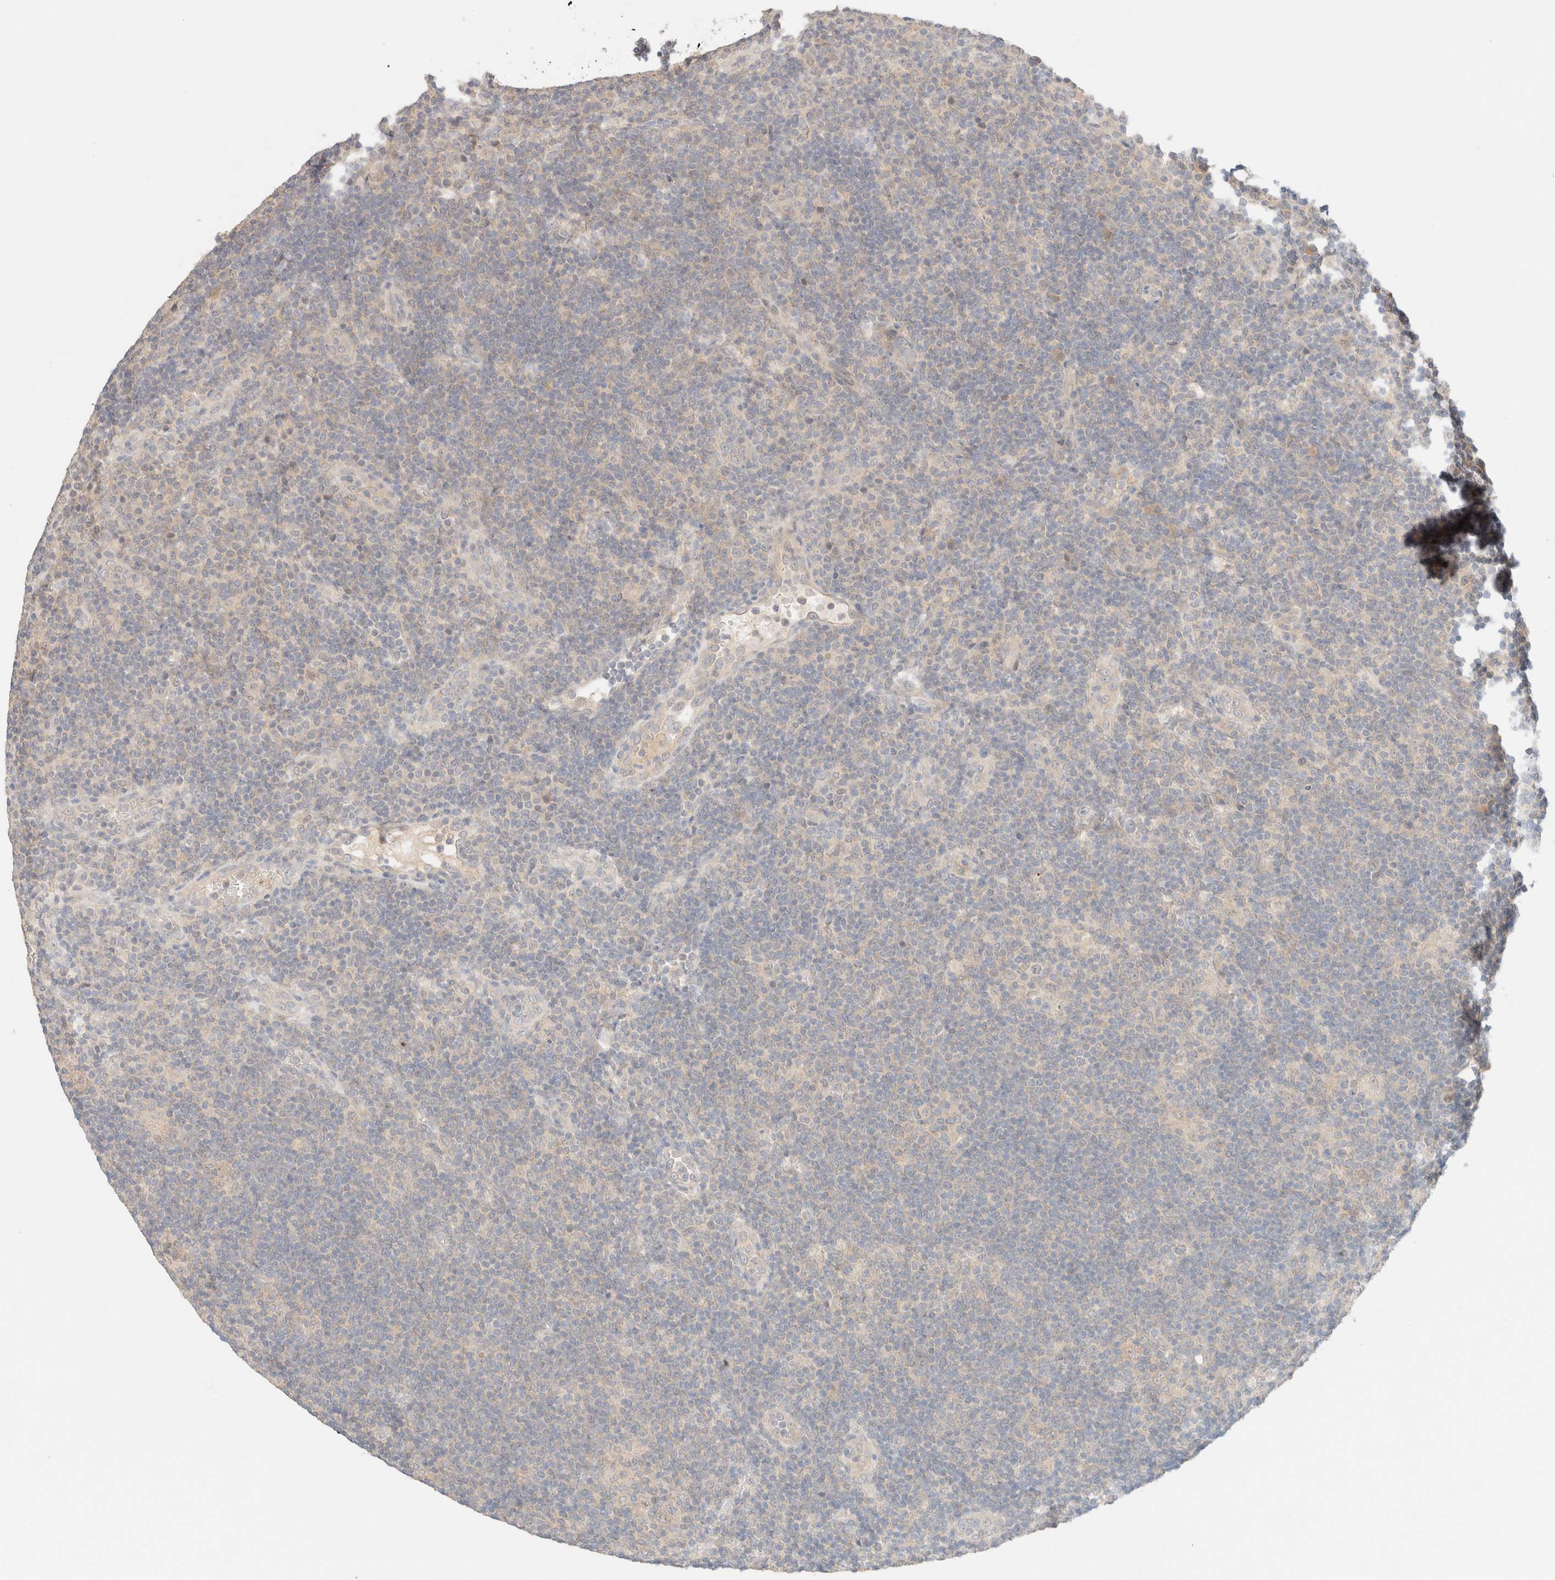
{"staining": {"intensity": "negative", "quantity": "none", "location": "none"}, "tissue": "lymphoma", "cell_type": "Tumor cells", "image_type": "cancer", "snomed": [{"axis": "morphology", "description": "Hodgkin's disease, NOS"}, {"axis": "topography", "description": "Lymph node"}], "caption": "Immunohistochemistry (IHC) of Hodgkin's disease demonstrates no expression in tumor cells.", "gene": "SARM1", "patient": {"sex": "female", "age": 57}}